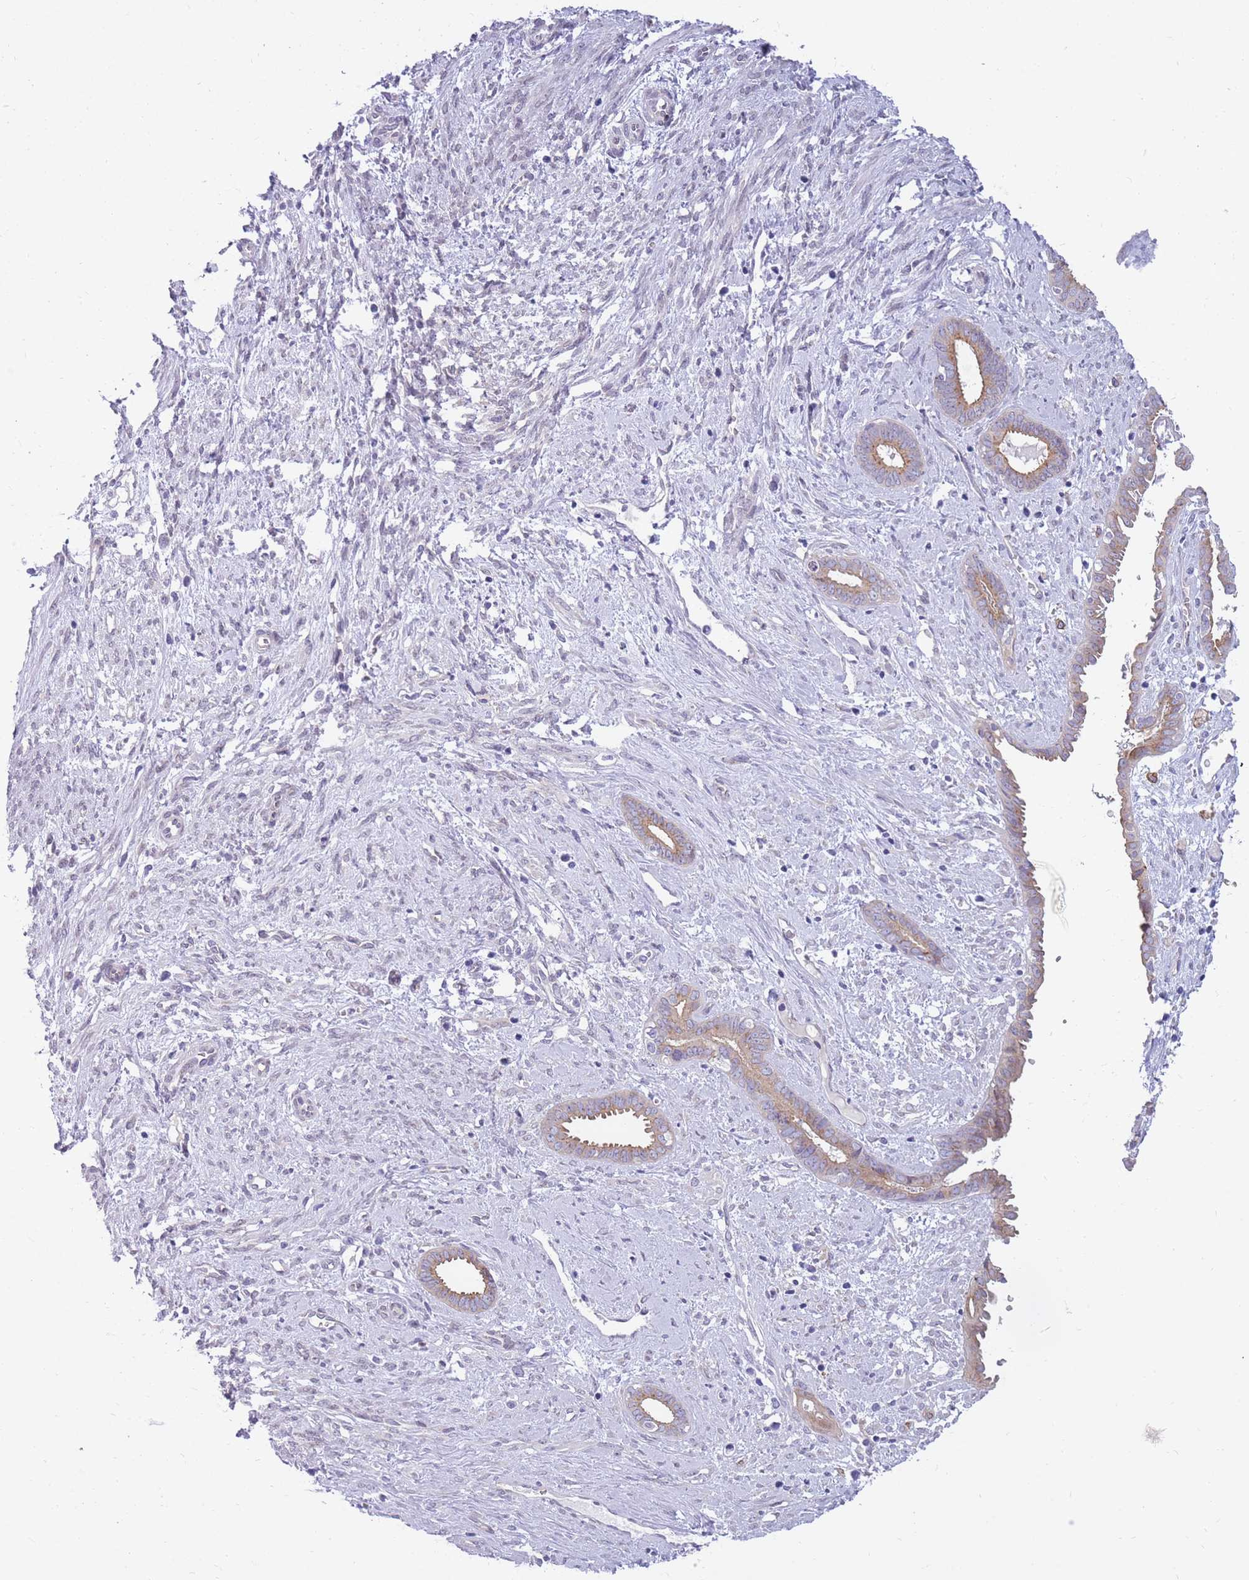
{"staining": {"intensity": "negative", "quantity": "none", "location": "none"}, "tissue": "endometrium", "cell_type": "Cells in endometrial stroma", "image_type": "normal", "snomed": [{"axis": "morphology", "description": "Normal tissue, NOS"}, {"axis": "topography", "description": "Endometrium"}], "caption": "Image shows no significant protein expression in cells in endometrial stroma of unremarkable endometrium. Nuclei are stained in blue.", "gene": "HOOK2", "patient": {"sex": "female", "age": 61}}